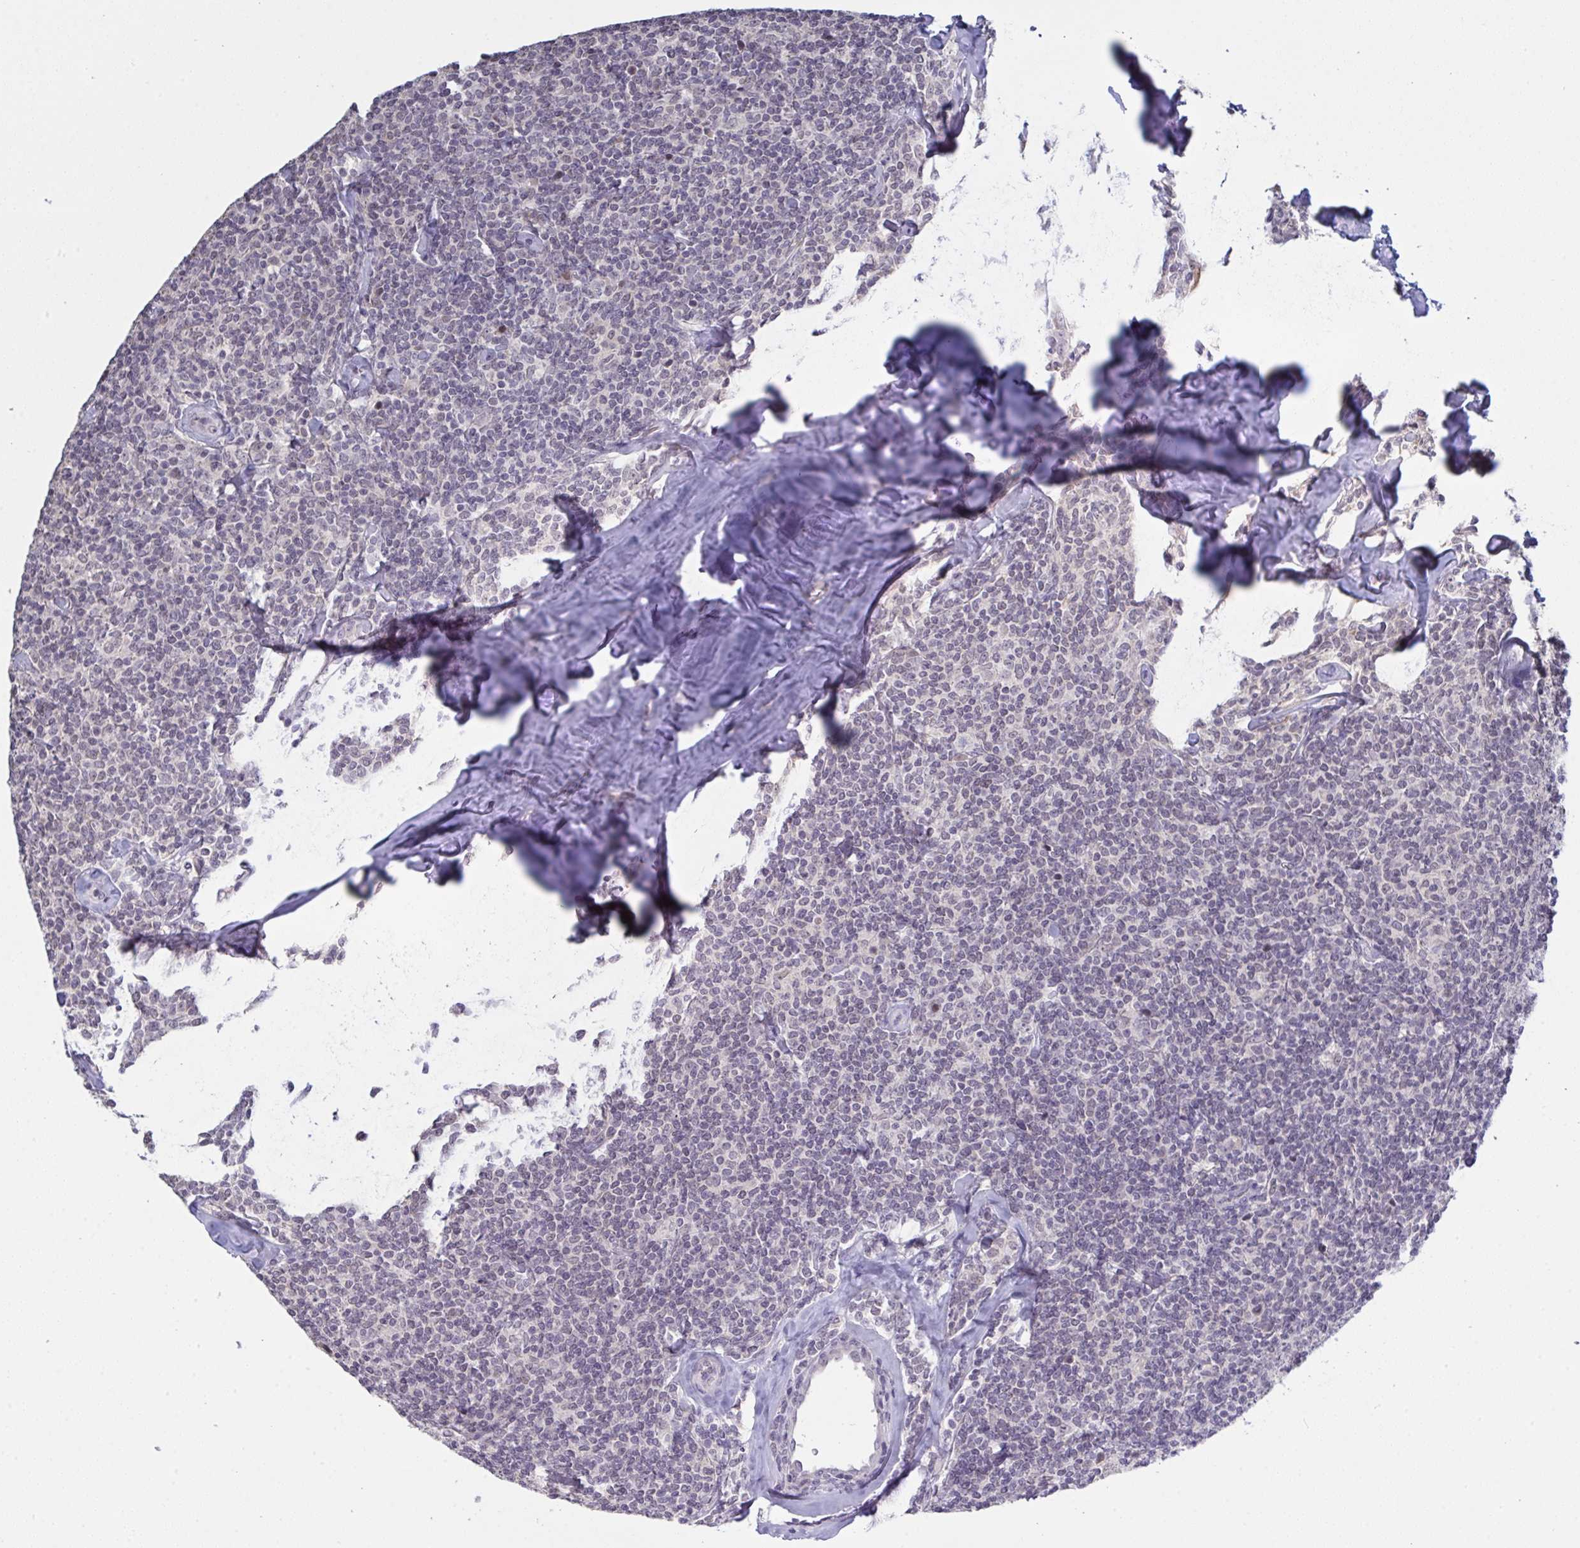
{"staining": {"intensity": "negative", "quantity": "none", "location": "none"}, "tissue": "lymphoma", "cell_type": "Tumor cells", "image_type": "cancer", "snomed": [{"axis": "morphology", "description": "Malignant lymphoma, non-Hodgkin's type, Low grade"}, {"axis": "topography", "description": "Lymph node"}], "caption": "IHC of human malignant lymphoma, non-Hodgkin's type (low-grade) exhibits no expression in tumor cells.", "gene": "ZNF784", "patient": {"sex": "female", "age": 56}}